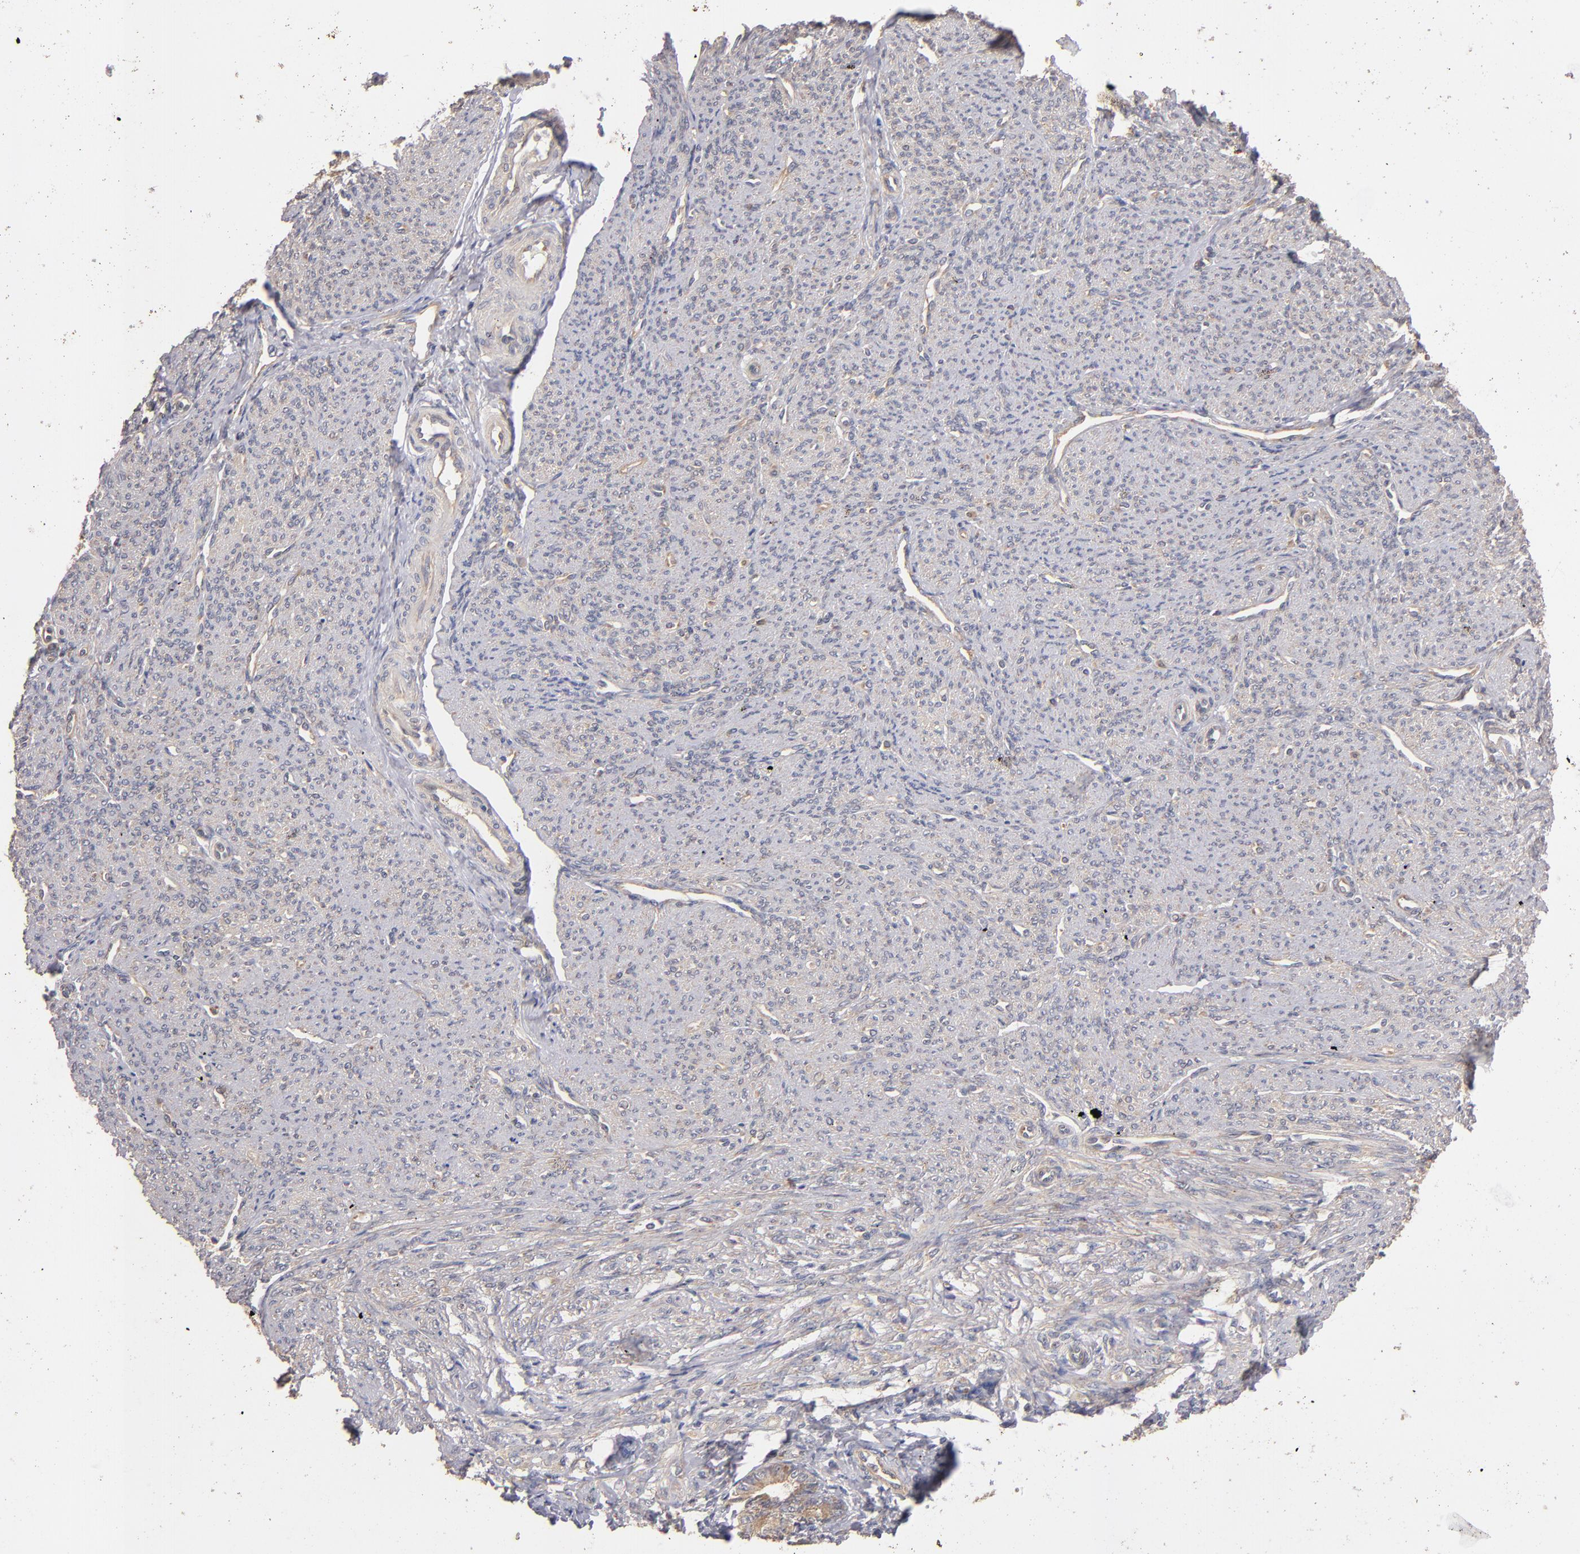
{"staining": {"intensity": "weak", "quantity": ">75%", "location": "cytoplasmic/membranous"}, "tissue": "smooth muscle", "cell_type": "Smooth muscle cells", "image_type": "normal", "snomed": [{"axis": "morphology", "description": "Normal tissue, NOS"}, {"axis": "topography", "description": "Cervix"}, {"axis": "topography", "description": "Endometrium"}], "caption": "Immunohistochemistry of benign smooth muscle exhibits low levels of weak cytoplasmic/membranous expression in about >75% of smooth muscle cells. The staining is performed using DAB (3,3'-diaminobenzidine) brown chromogen to label protein expression. The nuclei are counter-stained blue using hematoxylin.", "gene": "UPF3B", "patient": {"sex": "female", "age": 65}}